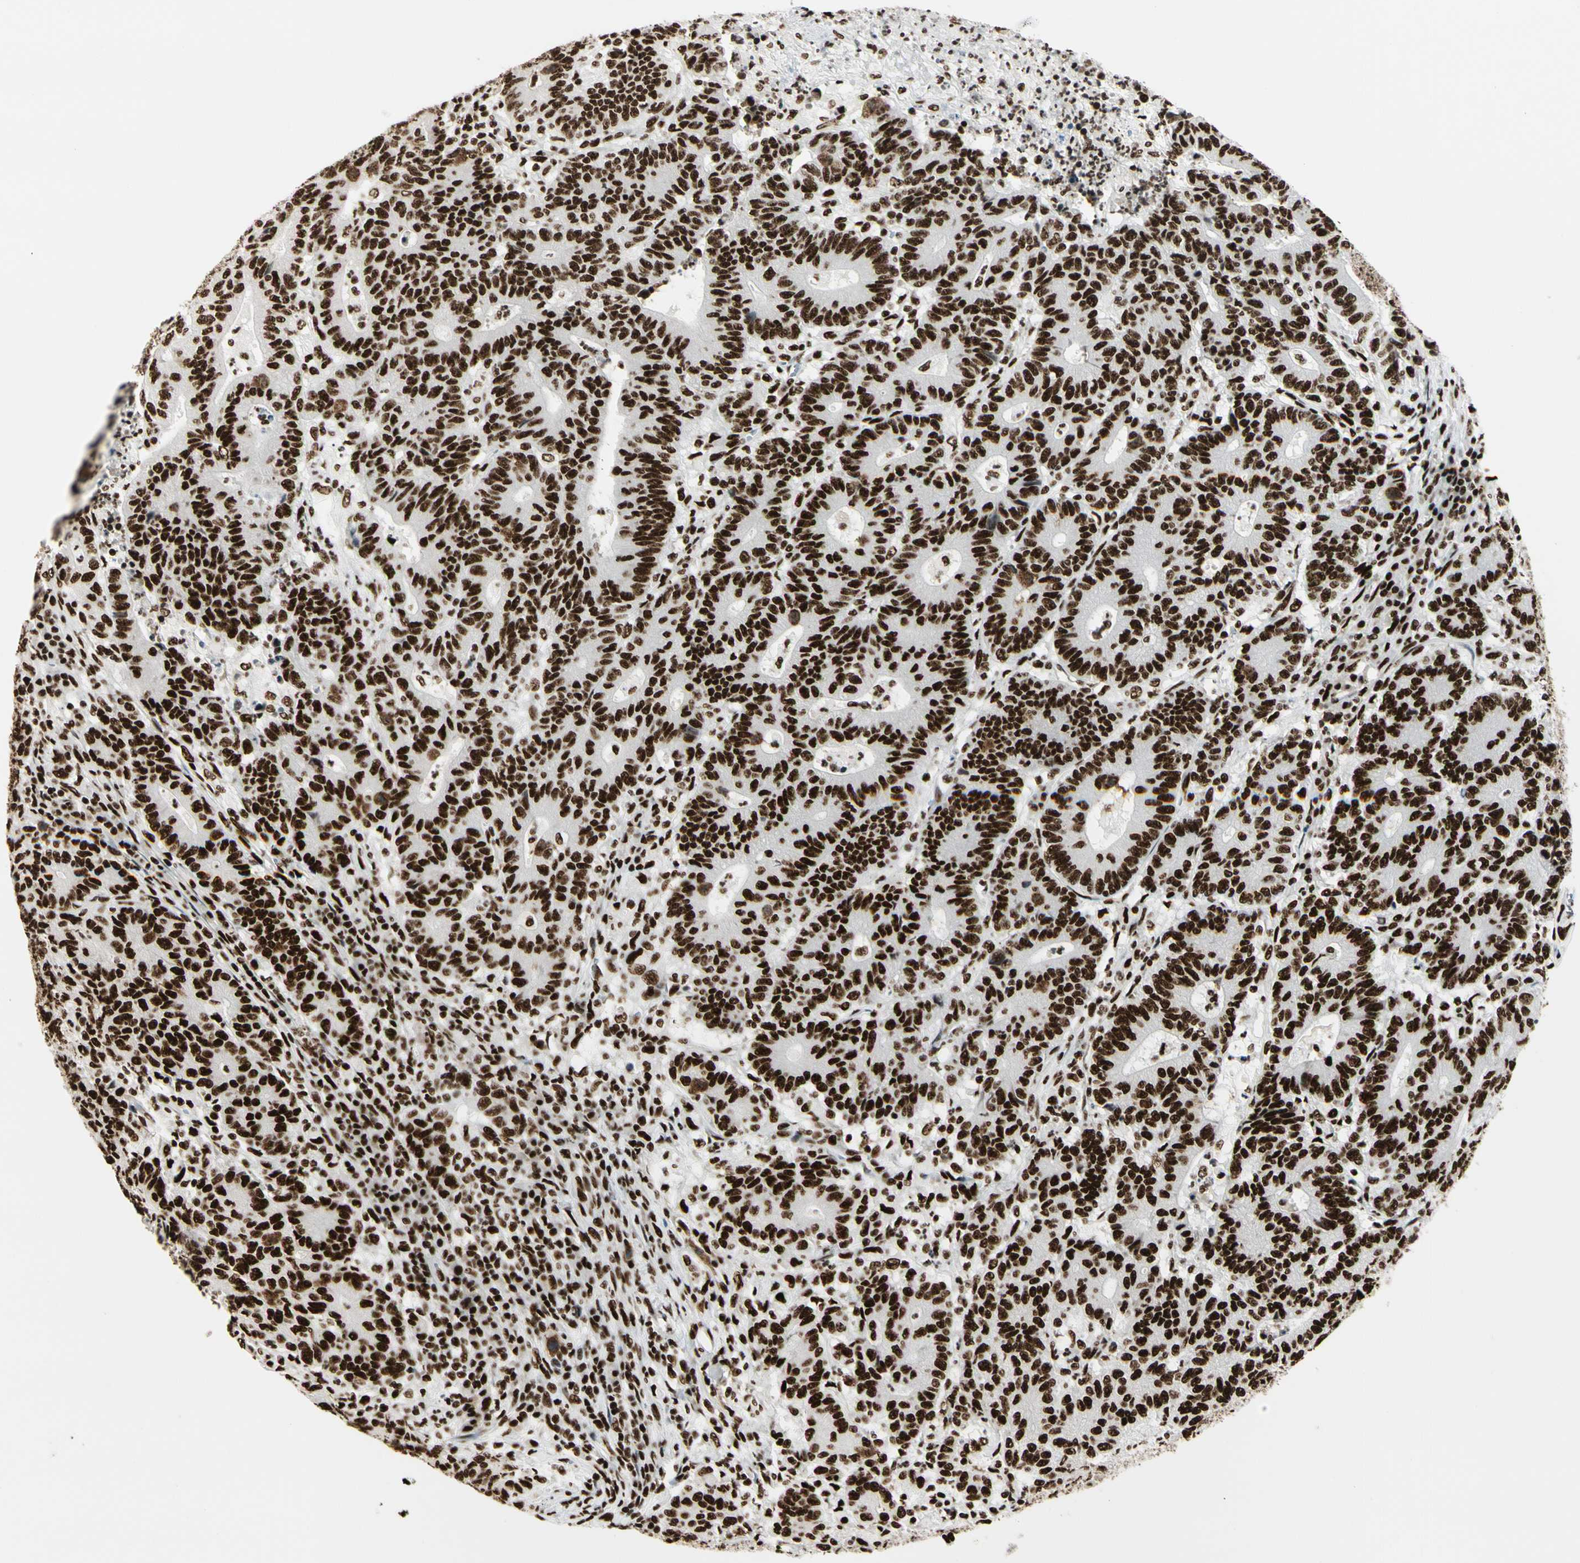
{"staining": {"intensity": "strong", "quantity": ">75%", "location": "nuclear"}, "tissue": "colorectal cancer", "cell_type": "Tumor cells", "image_type": "cancer", "snomed": [{"axis": "morphology", "description": "Normal tissue, NOS"}, {"axis": "morphology", "description": "Adenocarcinoma, NOS"}, {"axis": "topography", "description": "Colon"}], "caption": "The histopathology image reveals immunohistochemical staining of colorectal adenocarcinoma. There is strong nuclear staining is identified in about >75% of tumor cells.", "gene": "CCAR1", "patient": {"sex": "female", "age": 75}}